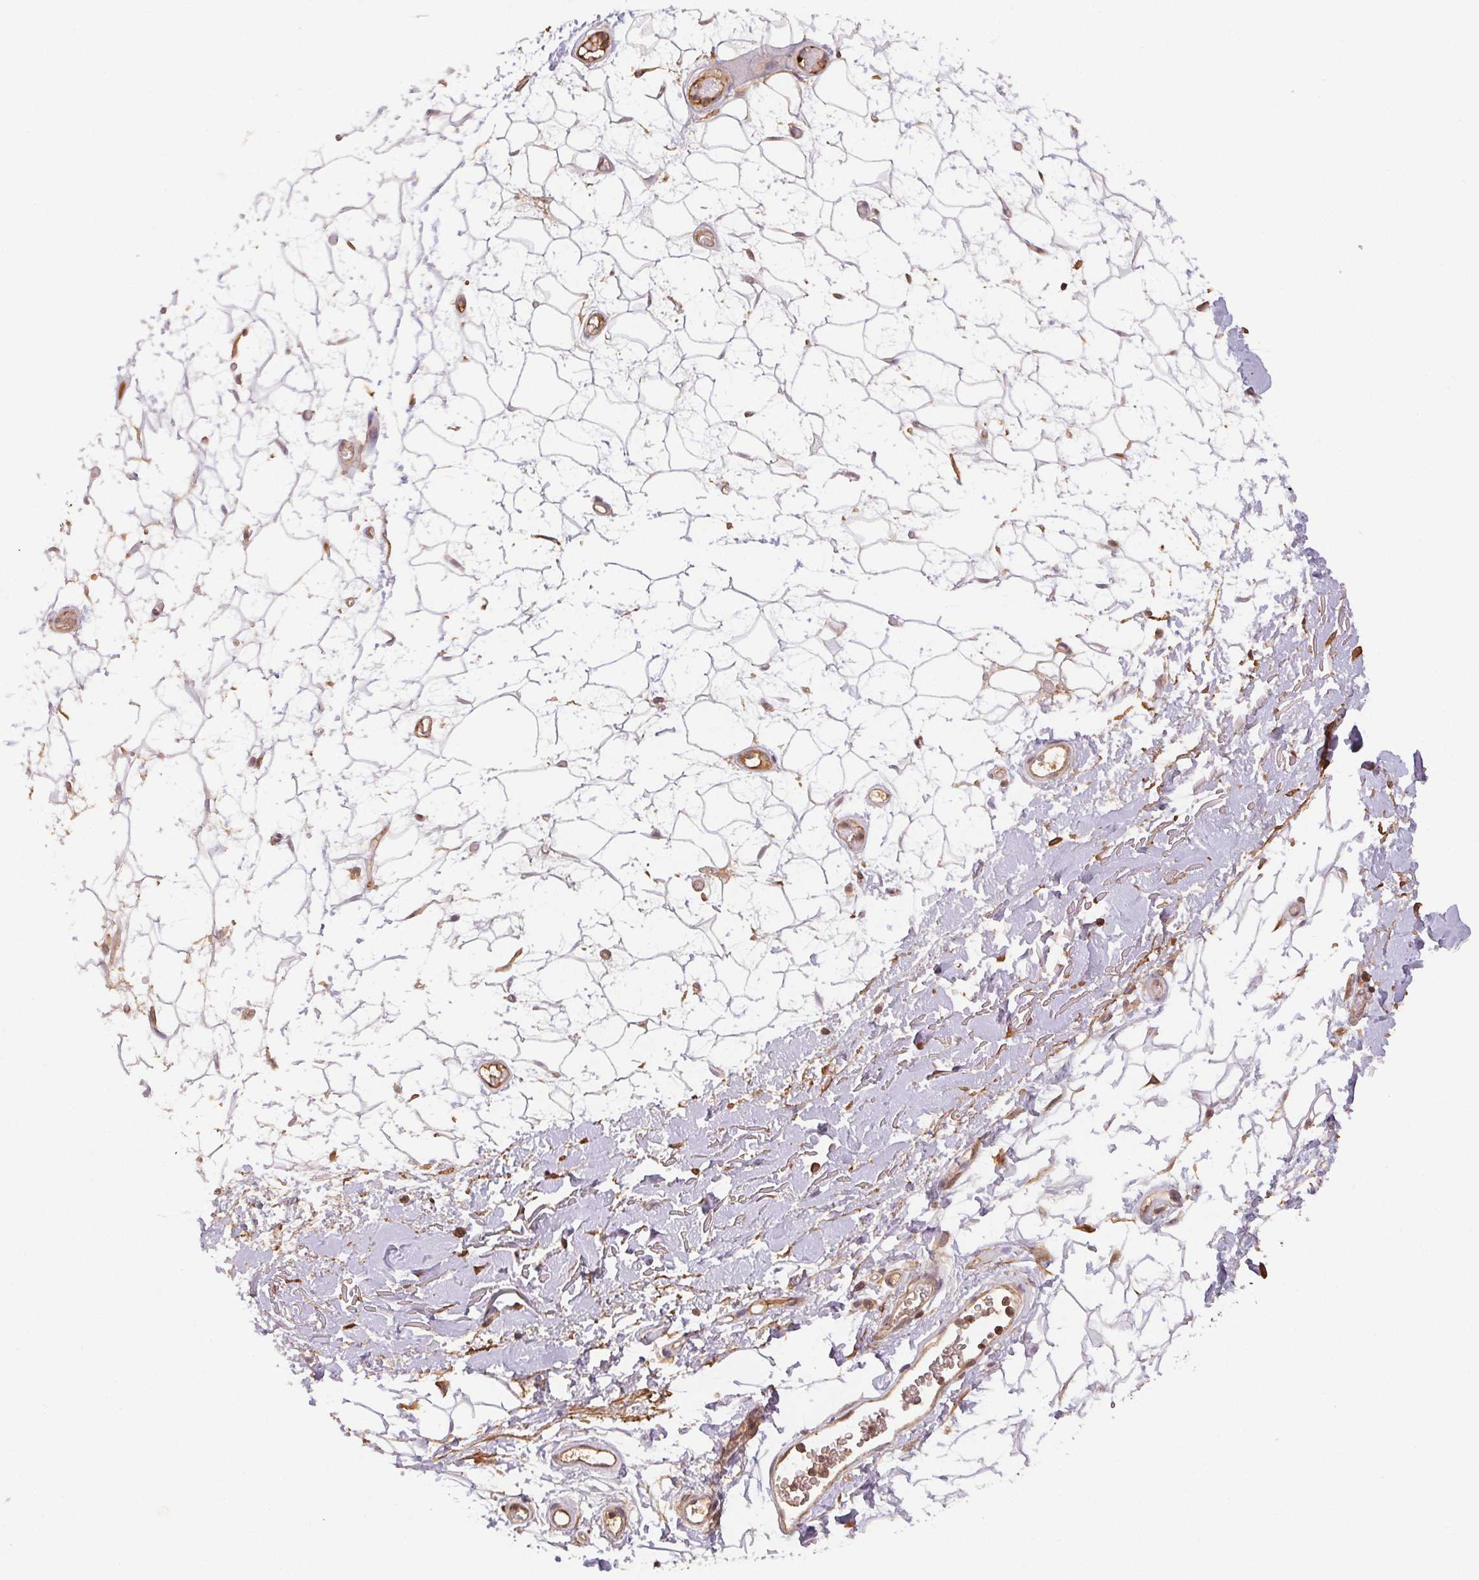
{"staining": {"intensity": "moderate", "quantity": "25%-75%", "location": "cytoplasmic/membranous"}, "tissue": "adipose tissue", "cell_type": "Adipocytes", "image_type": "normal", "snomed": [{"axis": "morphology", "description": "Normal tissue, NOS"}, {"axis": "topography", "description": "Anal"}, {"axis": "topography", "description": "Peripheral nerve tissue"}], "caption": "High-magnification brightfield microscopy of benign adipose tissue stained with DAB (3,3'-diaminobenzidine) (brown) and counterstained with hematoxylin (blue). adipocytes exhibit moderate cytoplasmic/membranous positivity is appreciated in approximately25%-75% of cells.", "gene": "MAPKAPK2", "patient": {"sex": "male", "age": 78}}